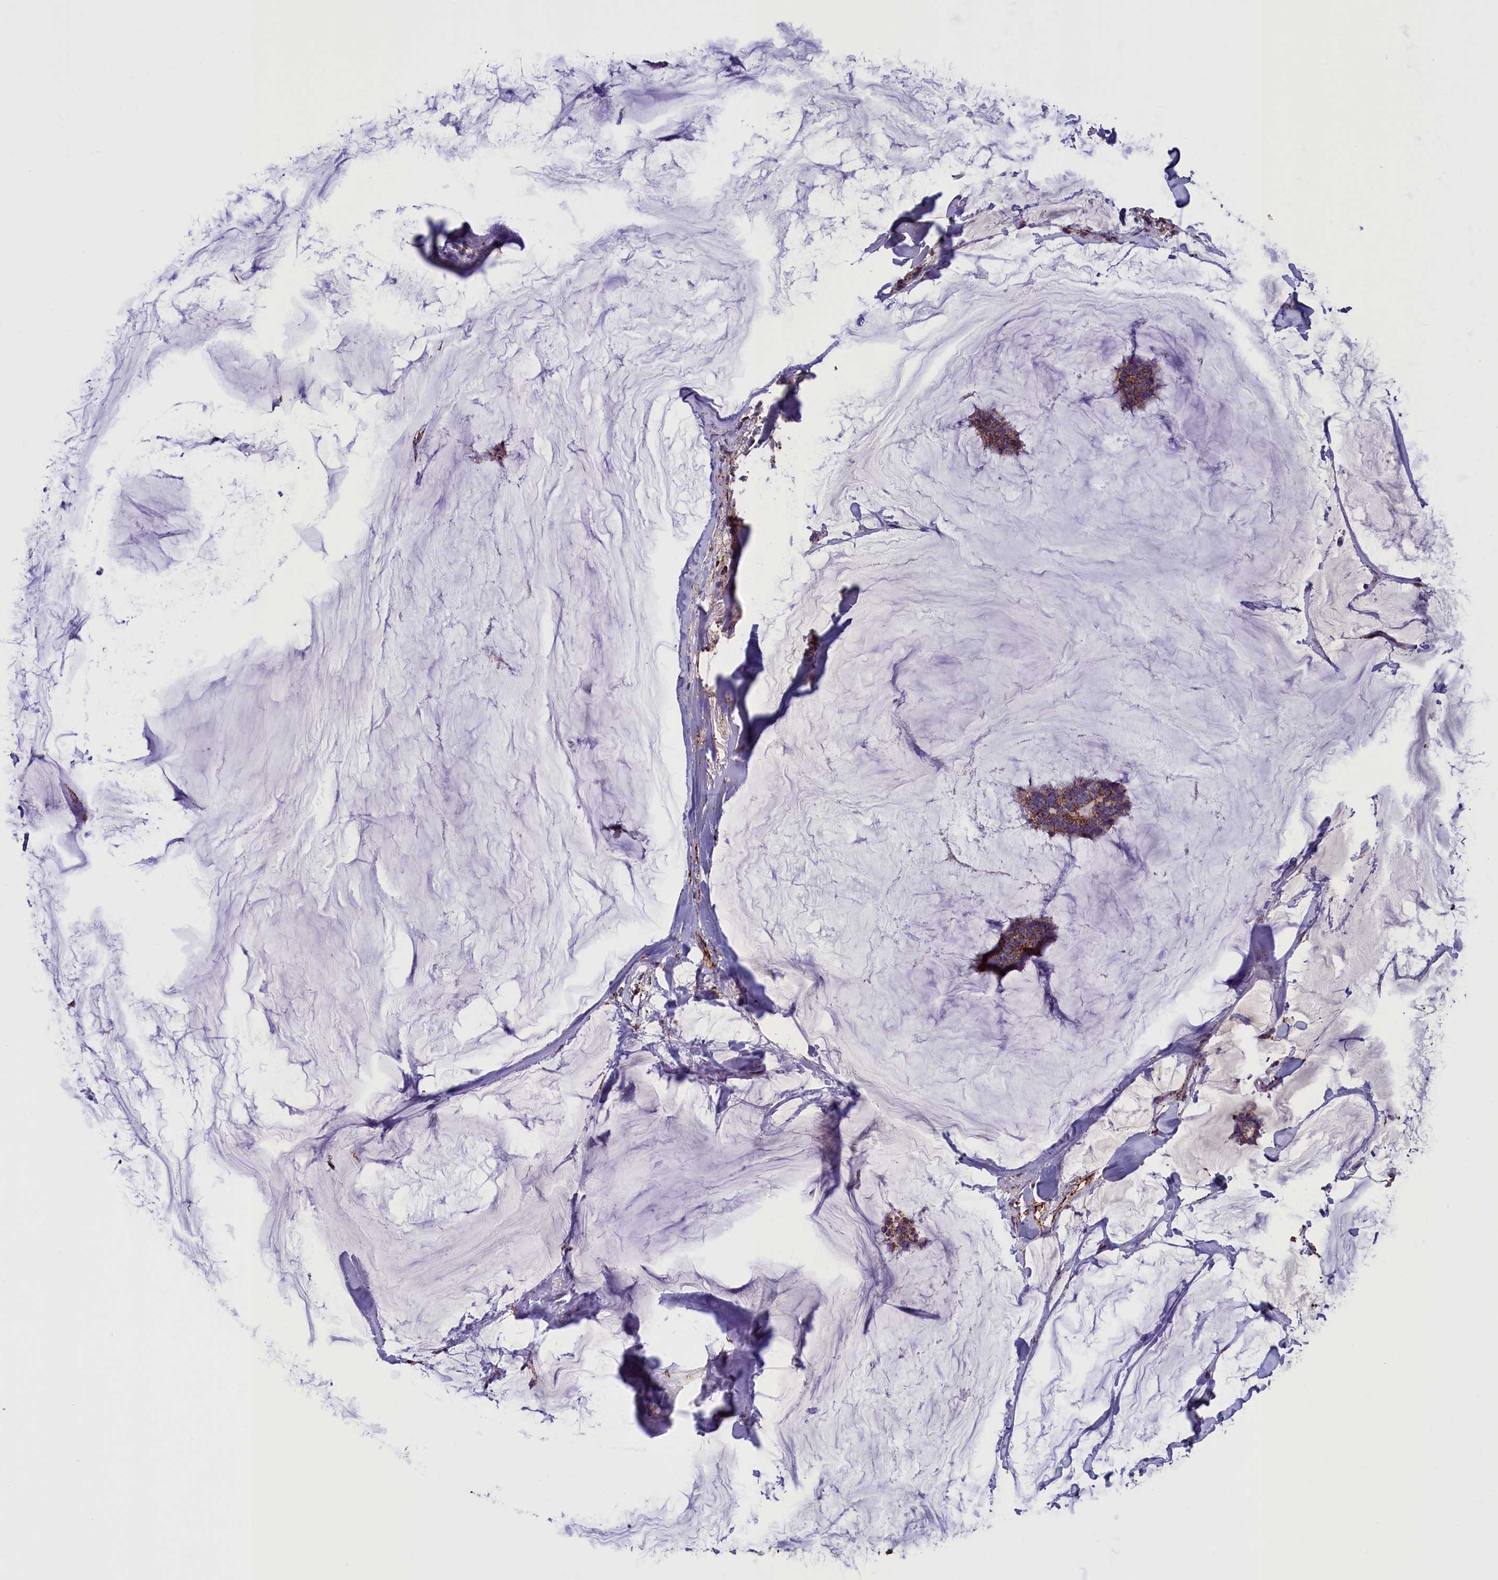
{"staining": {"intensity": "moderate", "quantity": ">75%", "location": "cytoplasmic/membranous"}, "tissue": "breast cancer", "cell_type": "Tumor cells", "image_type": "cancer", "snomed": [{"axis": "morphology", "description": "Duct carcinoma"}, {"axis": "topography", "description": "Breast"}], "caption": "Intraductal carcinoma (breast) stained for a protein (brown) demonstrates moderate cytoplasmic/membranous positive staining in about >75% of tumor cells.", "gene": "SLC39A3", "patient": {"sex": "female", "age": 93}}